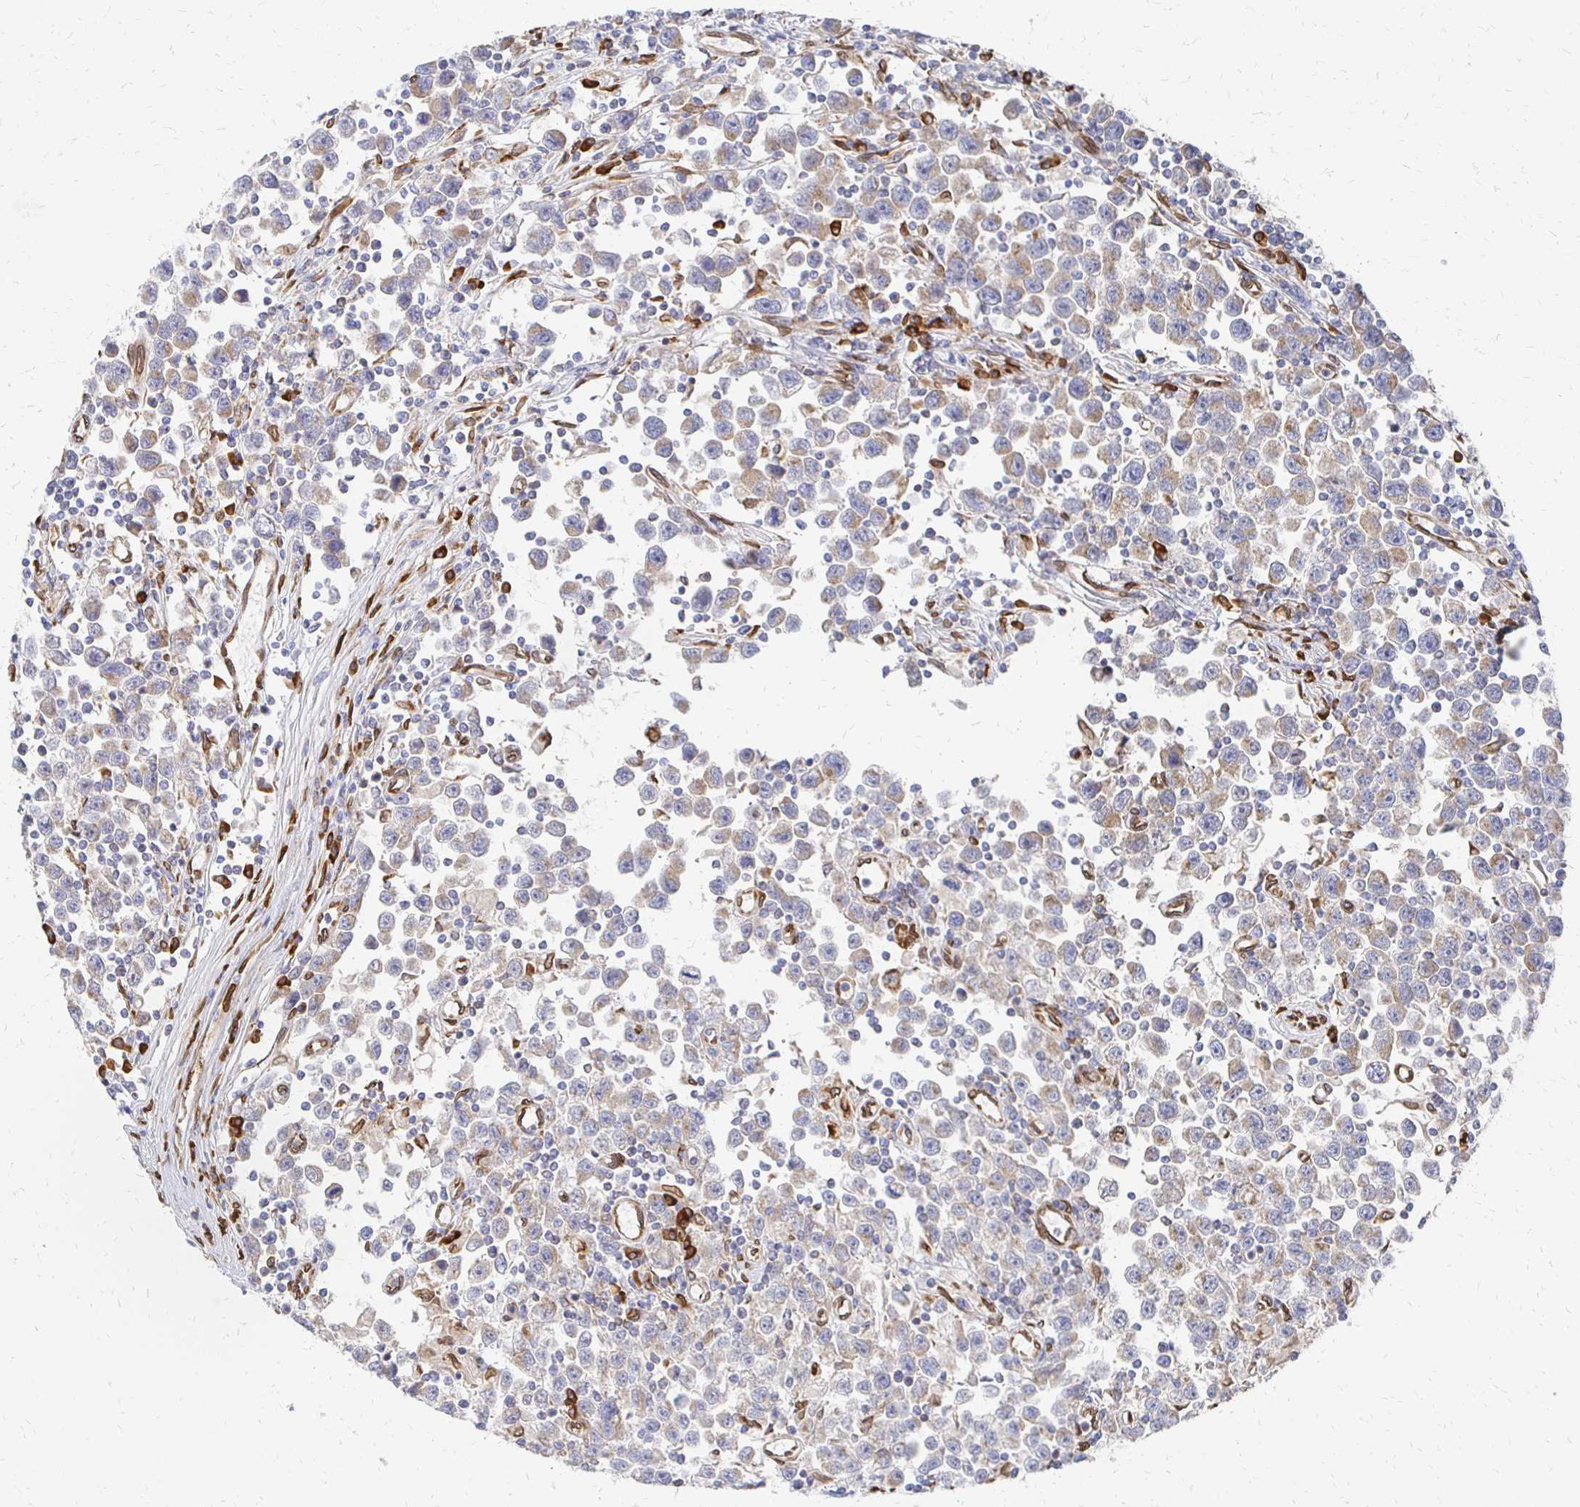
{"staining": {"intensity": "weak", "quantity": "<25%", "location": "cytoplasmic/membranous"}, "tissue": "testis cancer", "cell_type": "Tumor cells", "image_type": "cancer", "snomed": [{"axis": "morphology", "description": "Seminoma, NOS"}, {"axis": "topography", "description": "Testis"}], "caption": "Immunohistochemical staining of human testis cancer displays no significant staining in tumor cells.", "gene": "PELI3", "patient": {"sex": "male", "age": 31}}